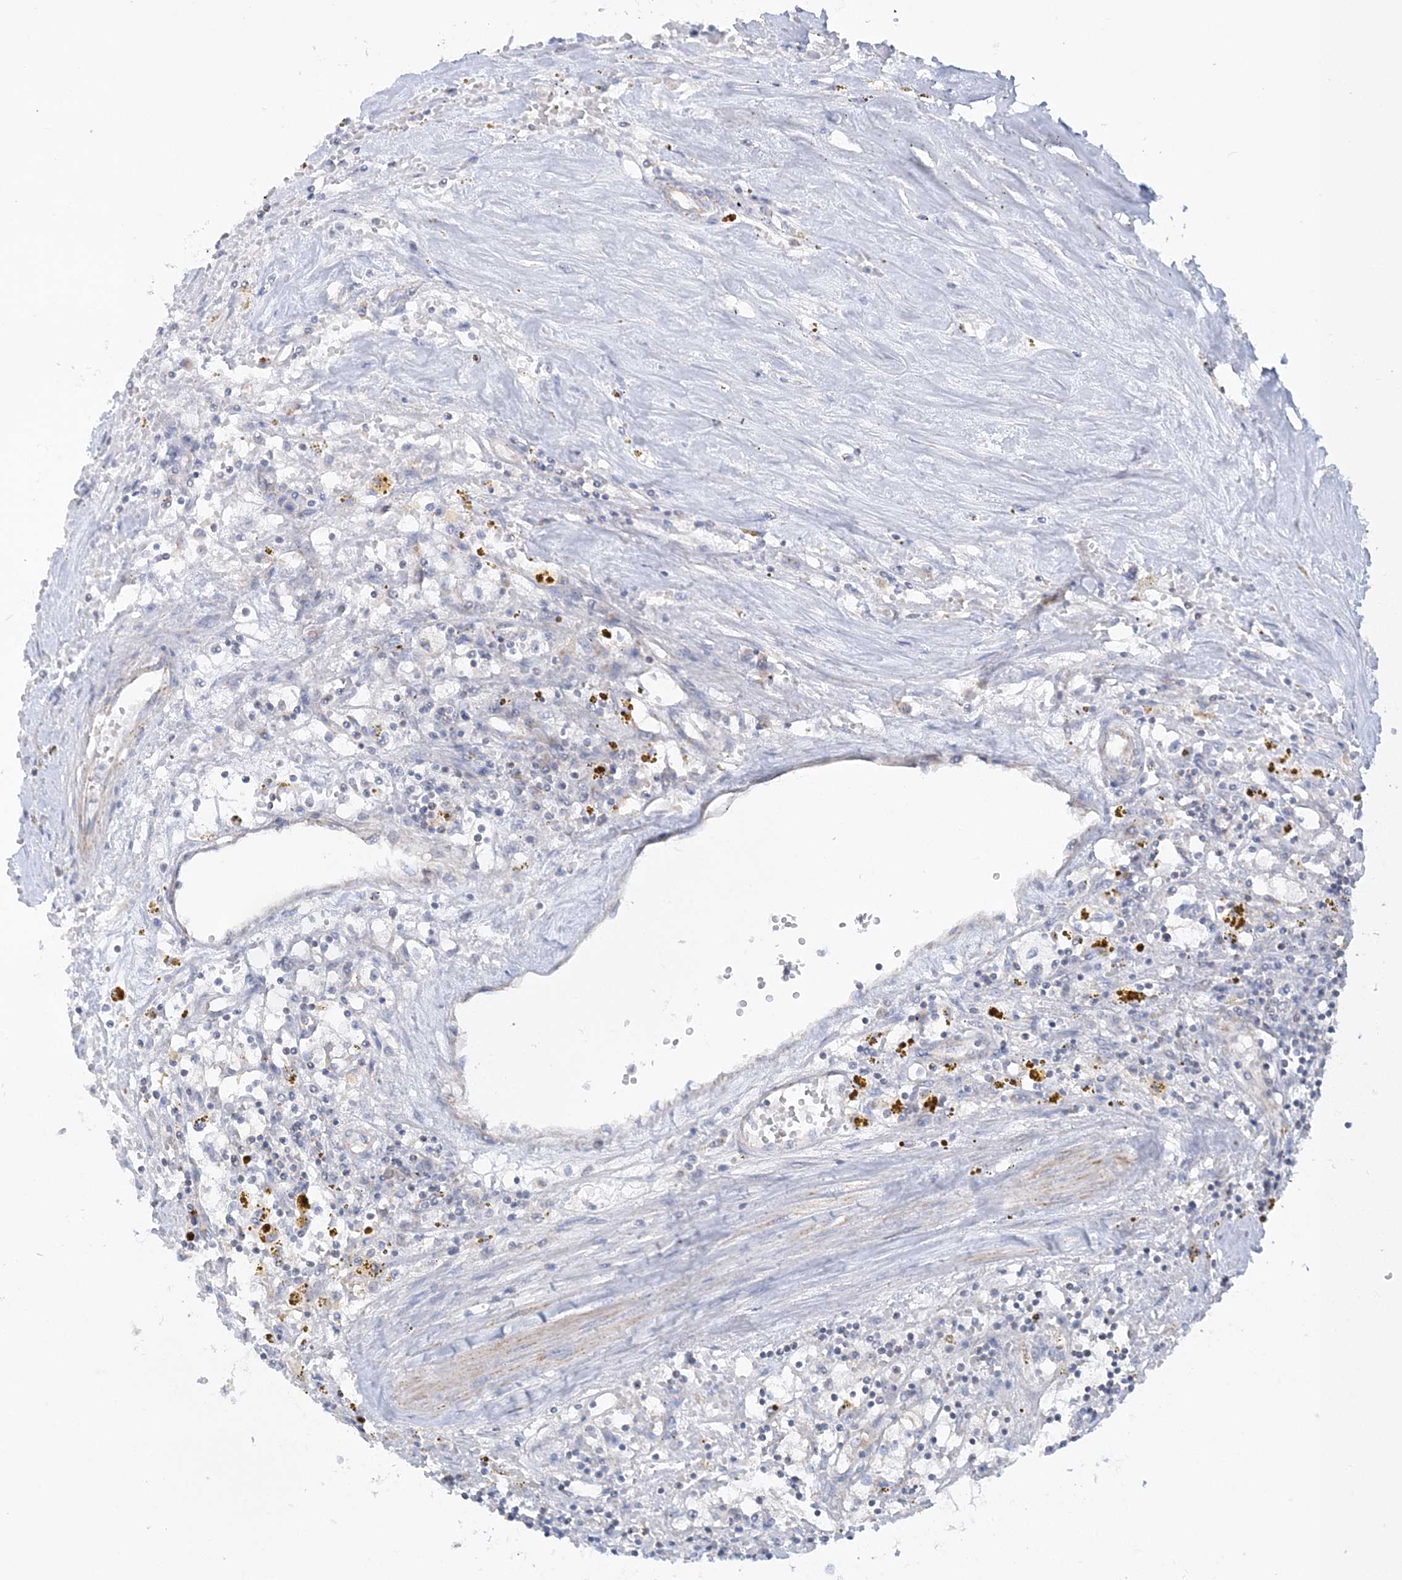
{"staining": {"intensity": "negative", "quantity": "none", "location": "none"}, "tissue": "renal cancer", "cell_type": "Tumor cells", "image_type": "cancer", "snomed": [{"axis": "morphology", "description": "Adenocarcinoma, NOS"}, {"axis": "topography", "description": "Kidney"}], "caption": "This micrograph is of renal adenocarcinoma stained with IHC to label a protein in brown with the nuclei are counter-stained blue. There is no staining in tumor cells. (DAB immunohistochemistry (IHC) visualized using brightfield microscopy, high magnification).", "gene": "TBC1D14", "patient": {"sex": "male", "age": 56}}